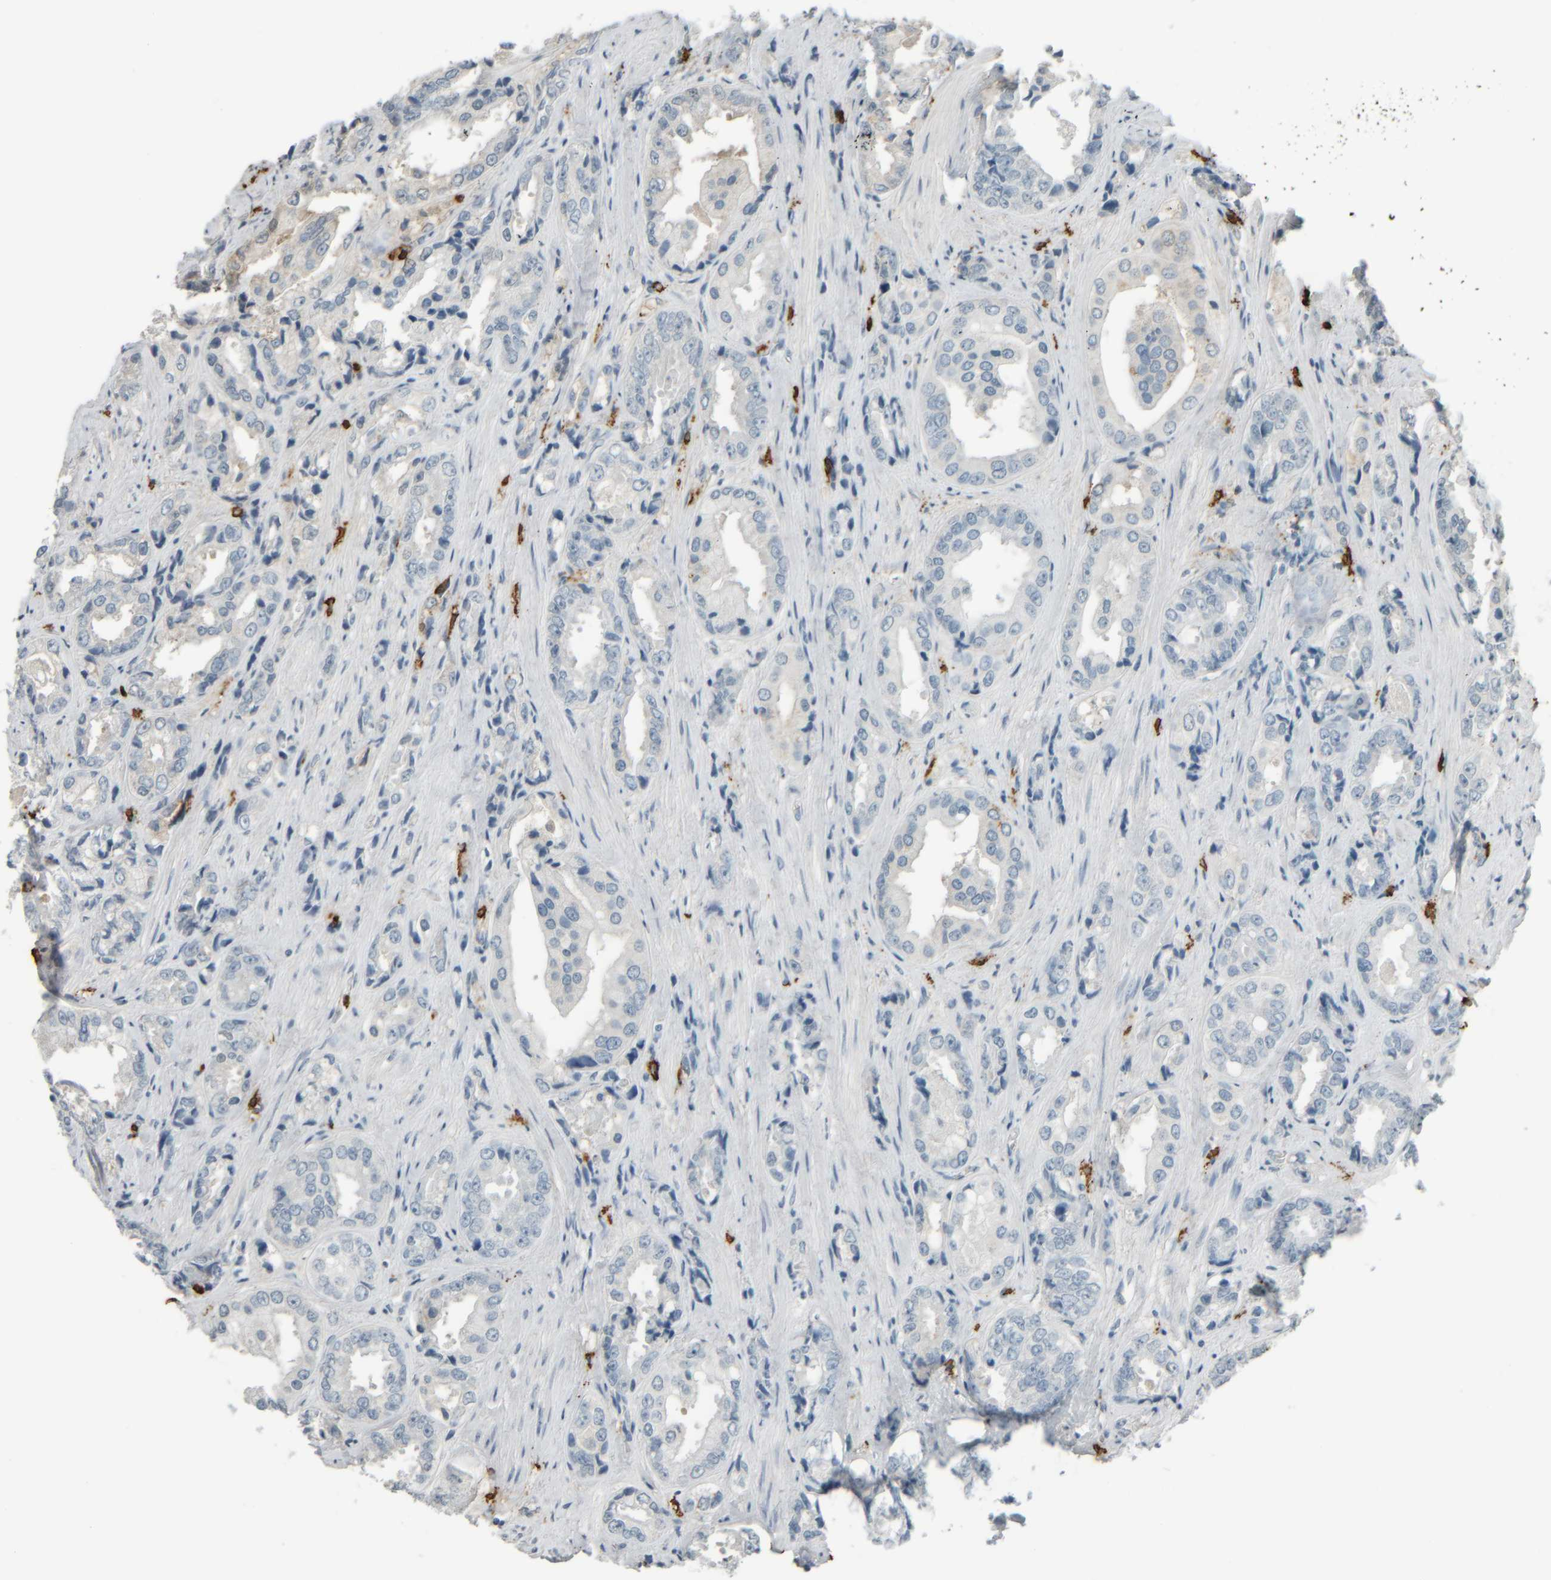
{"staining": {"intensity": "negative", "quantity": "none", "location": "none"}, "tissue": "prostate cancer", "cell_type": "Tumor cells", "image_type": "cancer", "snomed": [{"axis": "morphology", "description": "Adenocarcinoma, High grade"}, {"axis": "topography", "description": "Prostate"}], "caption": "Prostate high-grade adenocarcinoma was stained to show a protein in brown. There is no significant expression in tumor cells.", "gene": "TPSAB1", "patient": {"sex": "male", "age": 61}}